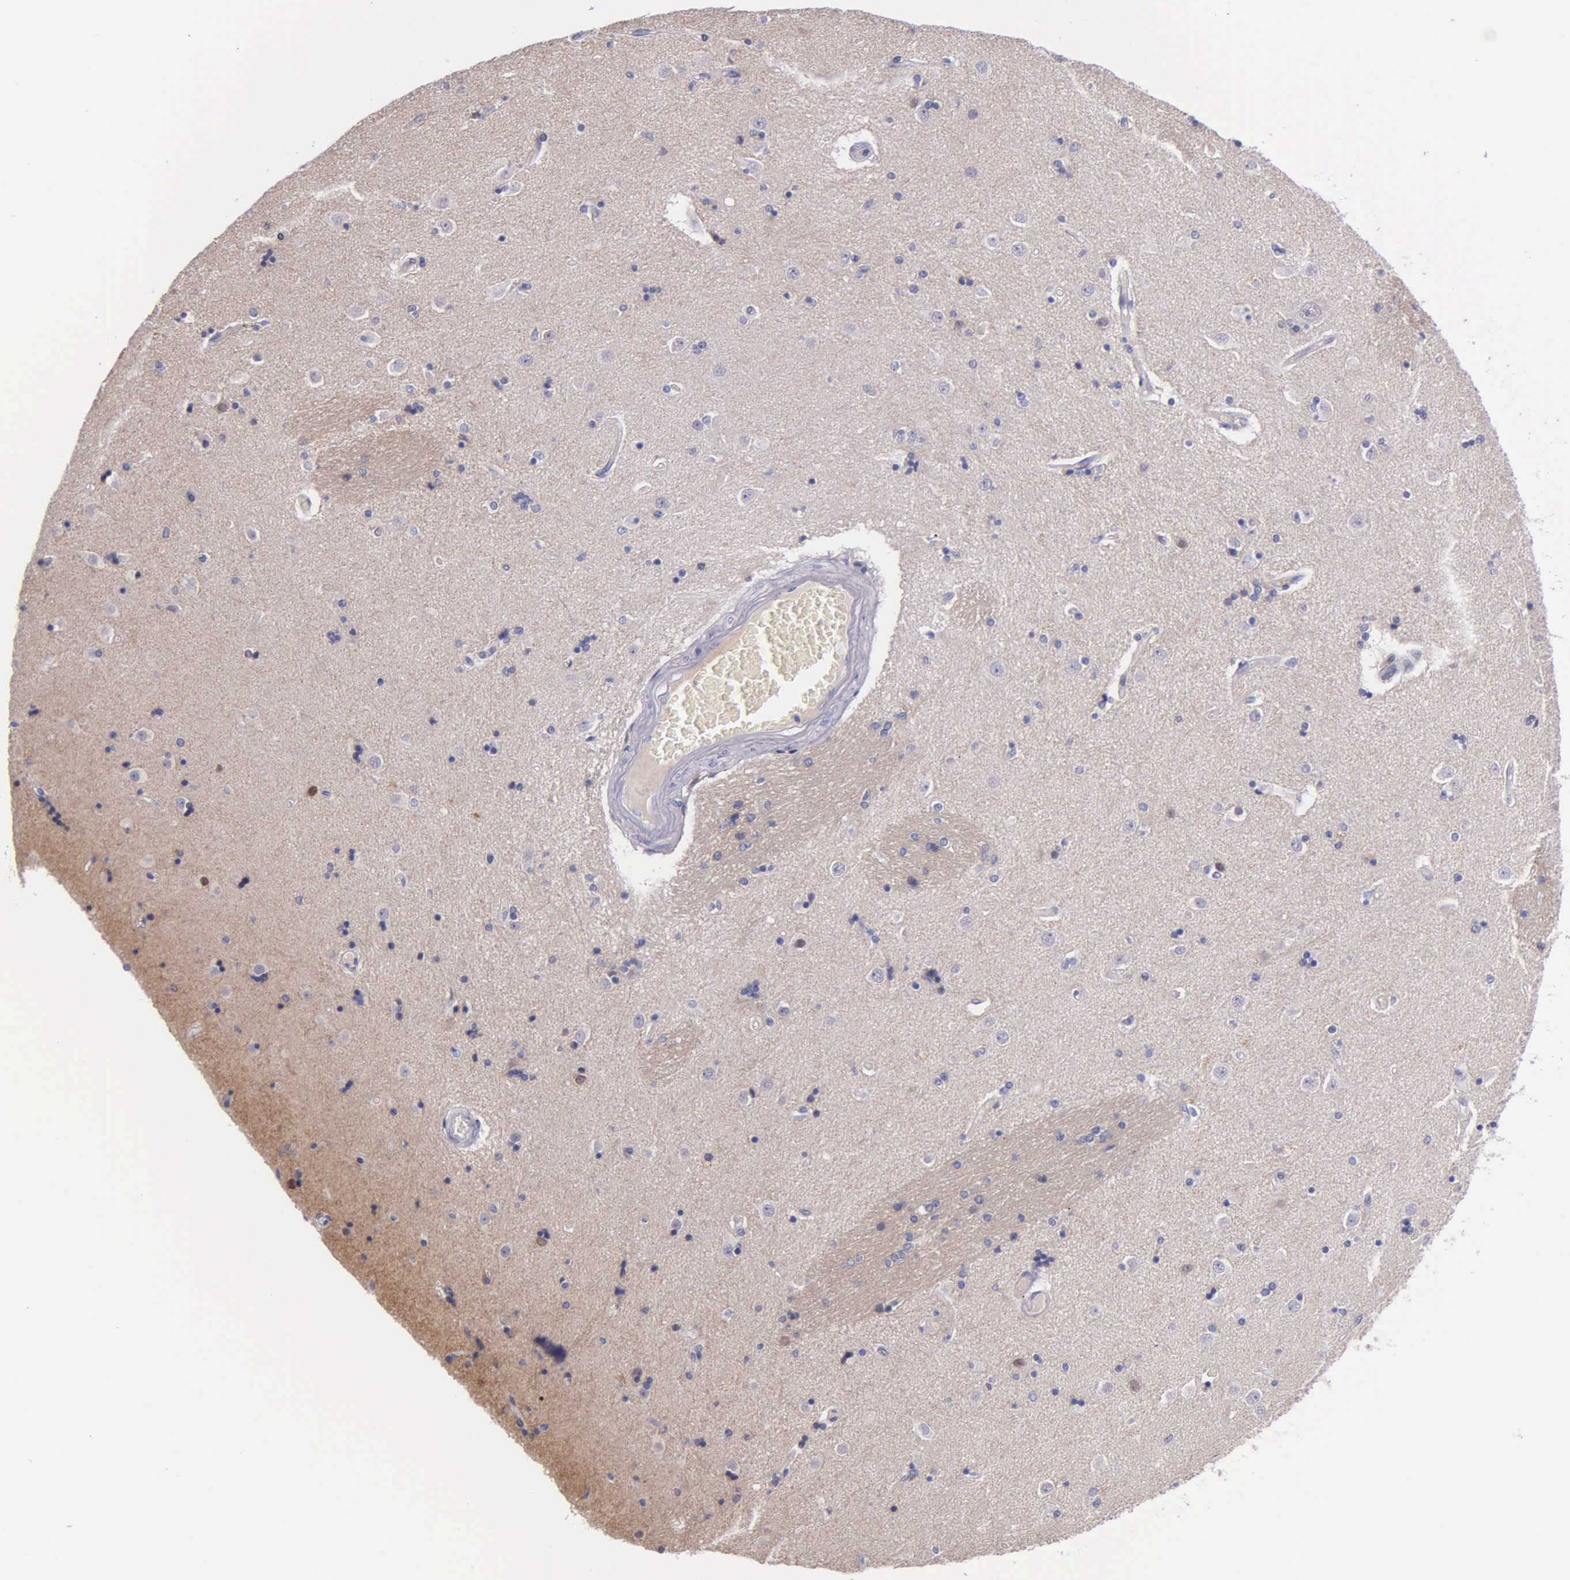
{"staining": {"intensity": "negative", "quantity": "none", "location": "none"}, "tissue": "caudate", "cell_type": "Glial cells", "image_type": "normal", "snomed": [{"axis": "morphology", "description": "Normal tissue, NOS"}, {"axis": "topography", "description": "Lateral ventricle wall"}], "caption": "Immunohistochemistry of benign caudate exhibits no positivity in glial cells. (DAB immunohistochemistry (IHC), high magnification).", "gene": "ZC3H12B", "patient": {"sex": "female", "age": 54}}